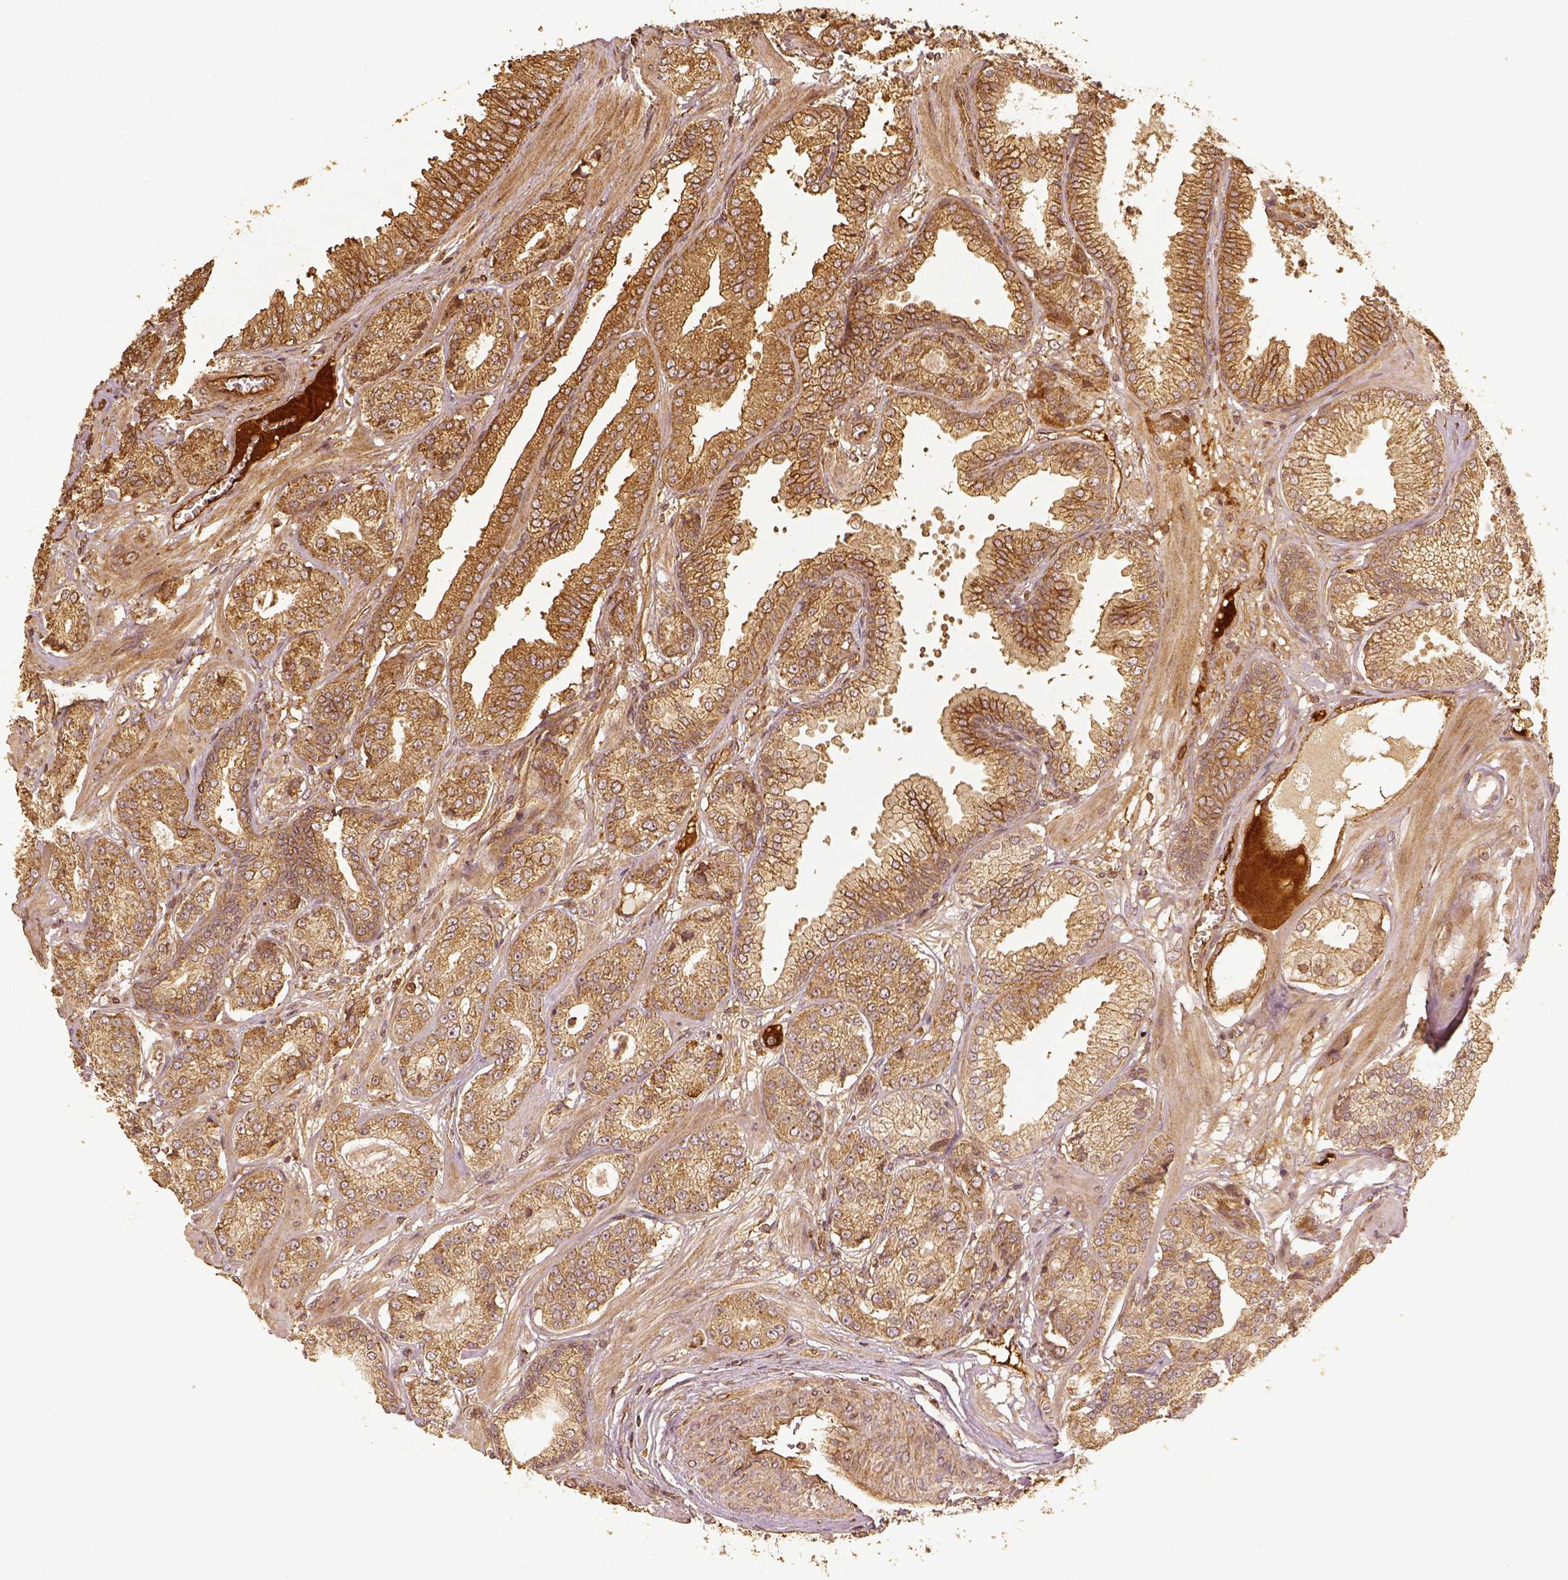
{"staining": {"intensity": "moderate", "quantity": "25%-75%", "location": "cytoplasmic/membranous"}, "tissue": "prostate cancer", "cell_type": "Tumor cells", "image_type": "cancer", "snomed": [{"axis": "morphology", "description": "Adenocarcinoma, NOS"}, {"axis": "topography", "description": "Prostate"}], "caption": "Prostate adenocarcinoma stained for a protein (brown) exhibits moderate cytoplasmic/membranous positive positivity in approximately 25%-75% of tumor cells.", "gene": "VEGFA", "patient": {"sex": "male", "age": 64}}